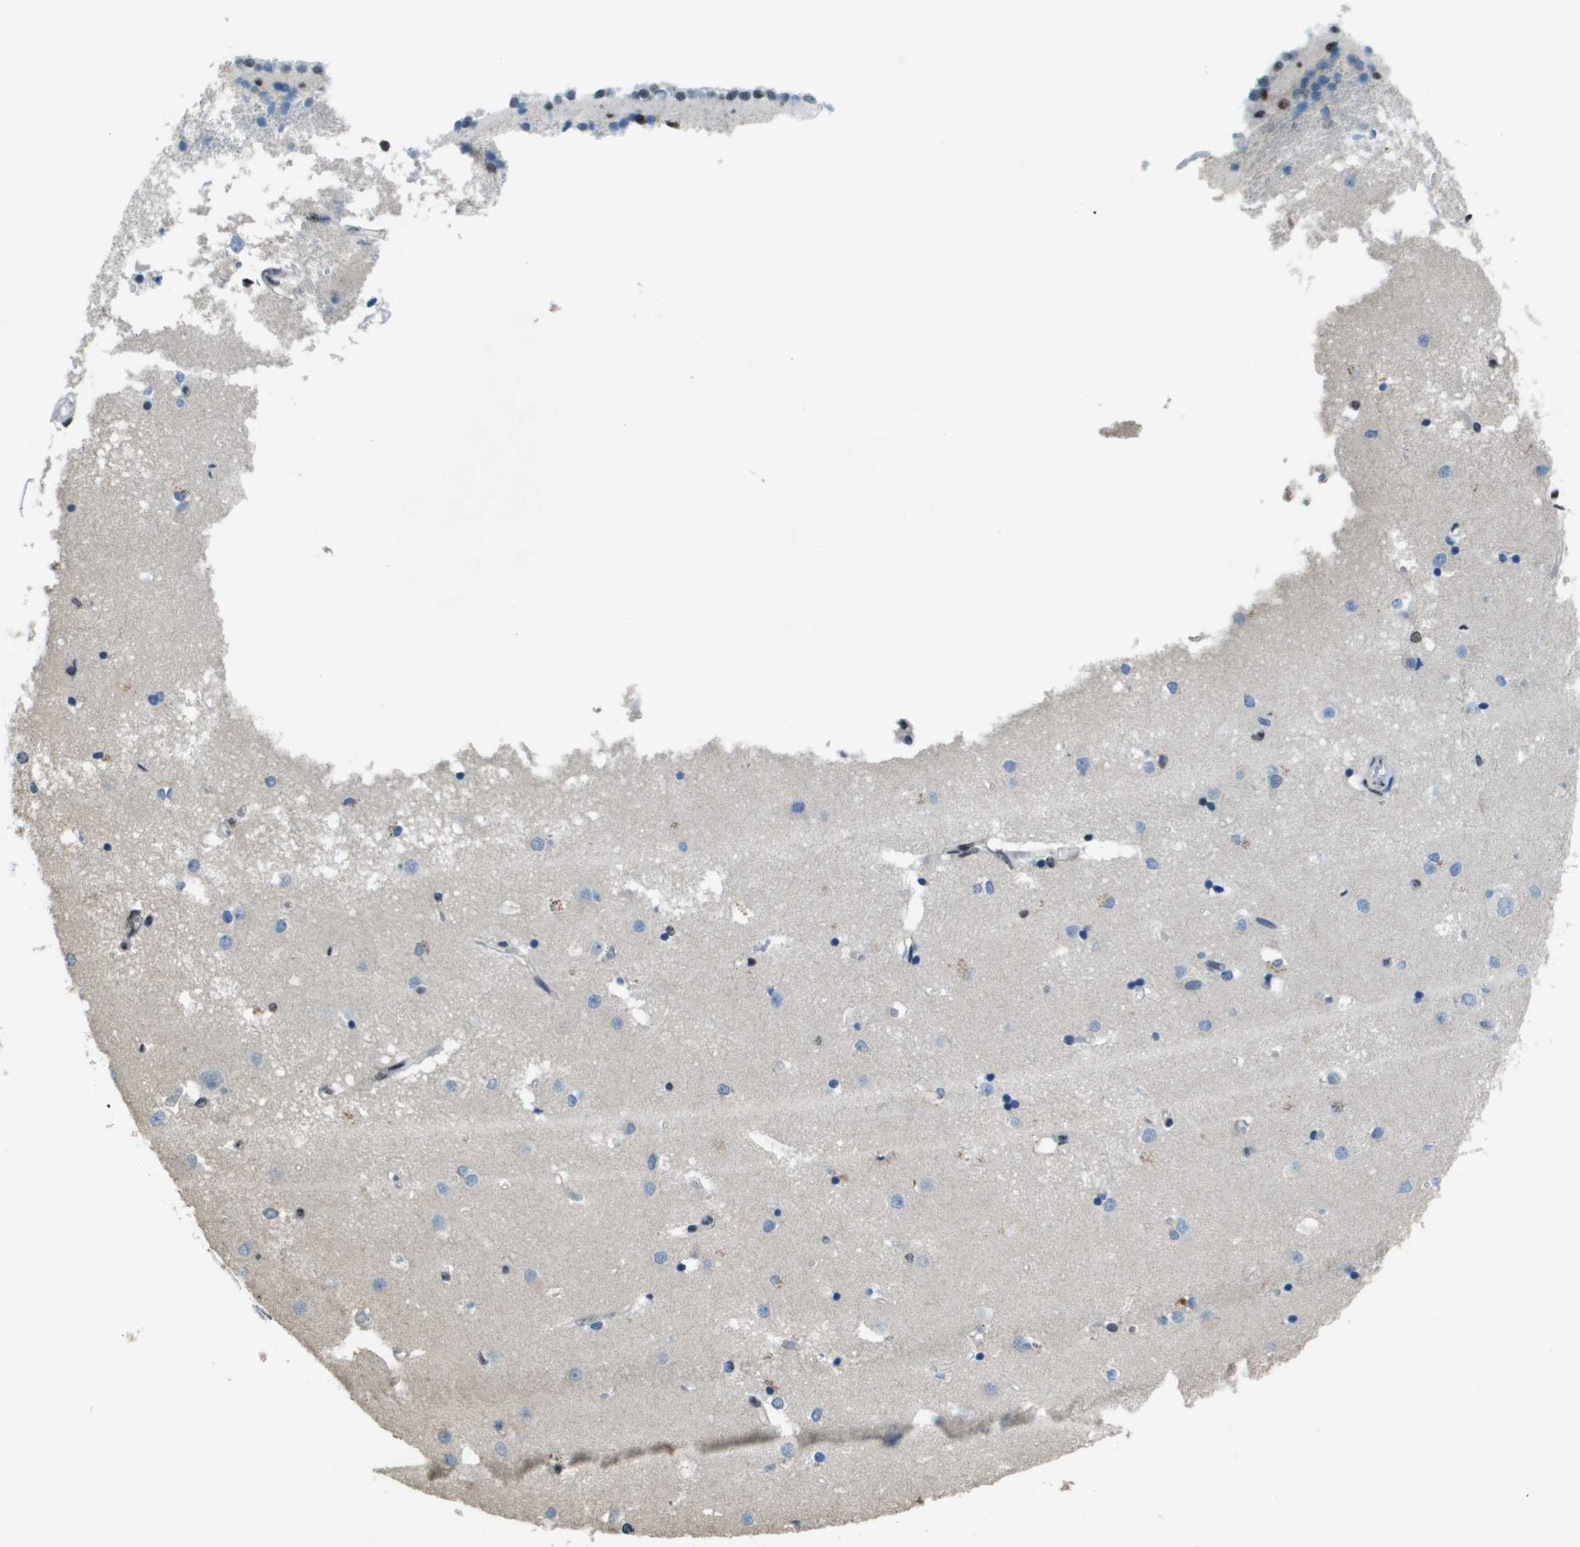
{"staining": {"intensity": "weak", "quantity": "<25%", "location": "nuclear"}, "tissue": "caudate", "cell_type": "Glial cells", "image_type": "normal", "snomed": [{"axis": "morphology", "description": "Normal tissue, NOS"}, {"axis": "topography", "description": "Lateral ventricle wall"}], "caption": "An immunohistochemistry (IHC) image of benign caudate is shown. There is no staining in glial cells of caudate.", "gene": "SP100", "patient": {"sex": "male", "age": 45}}